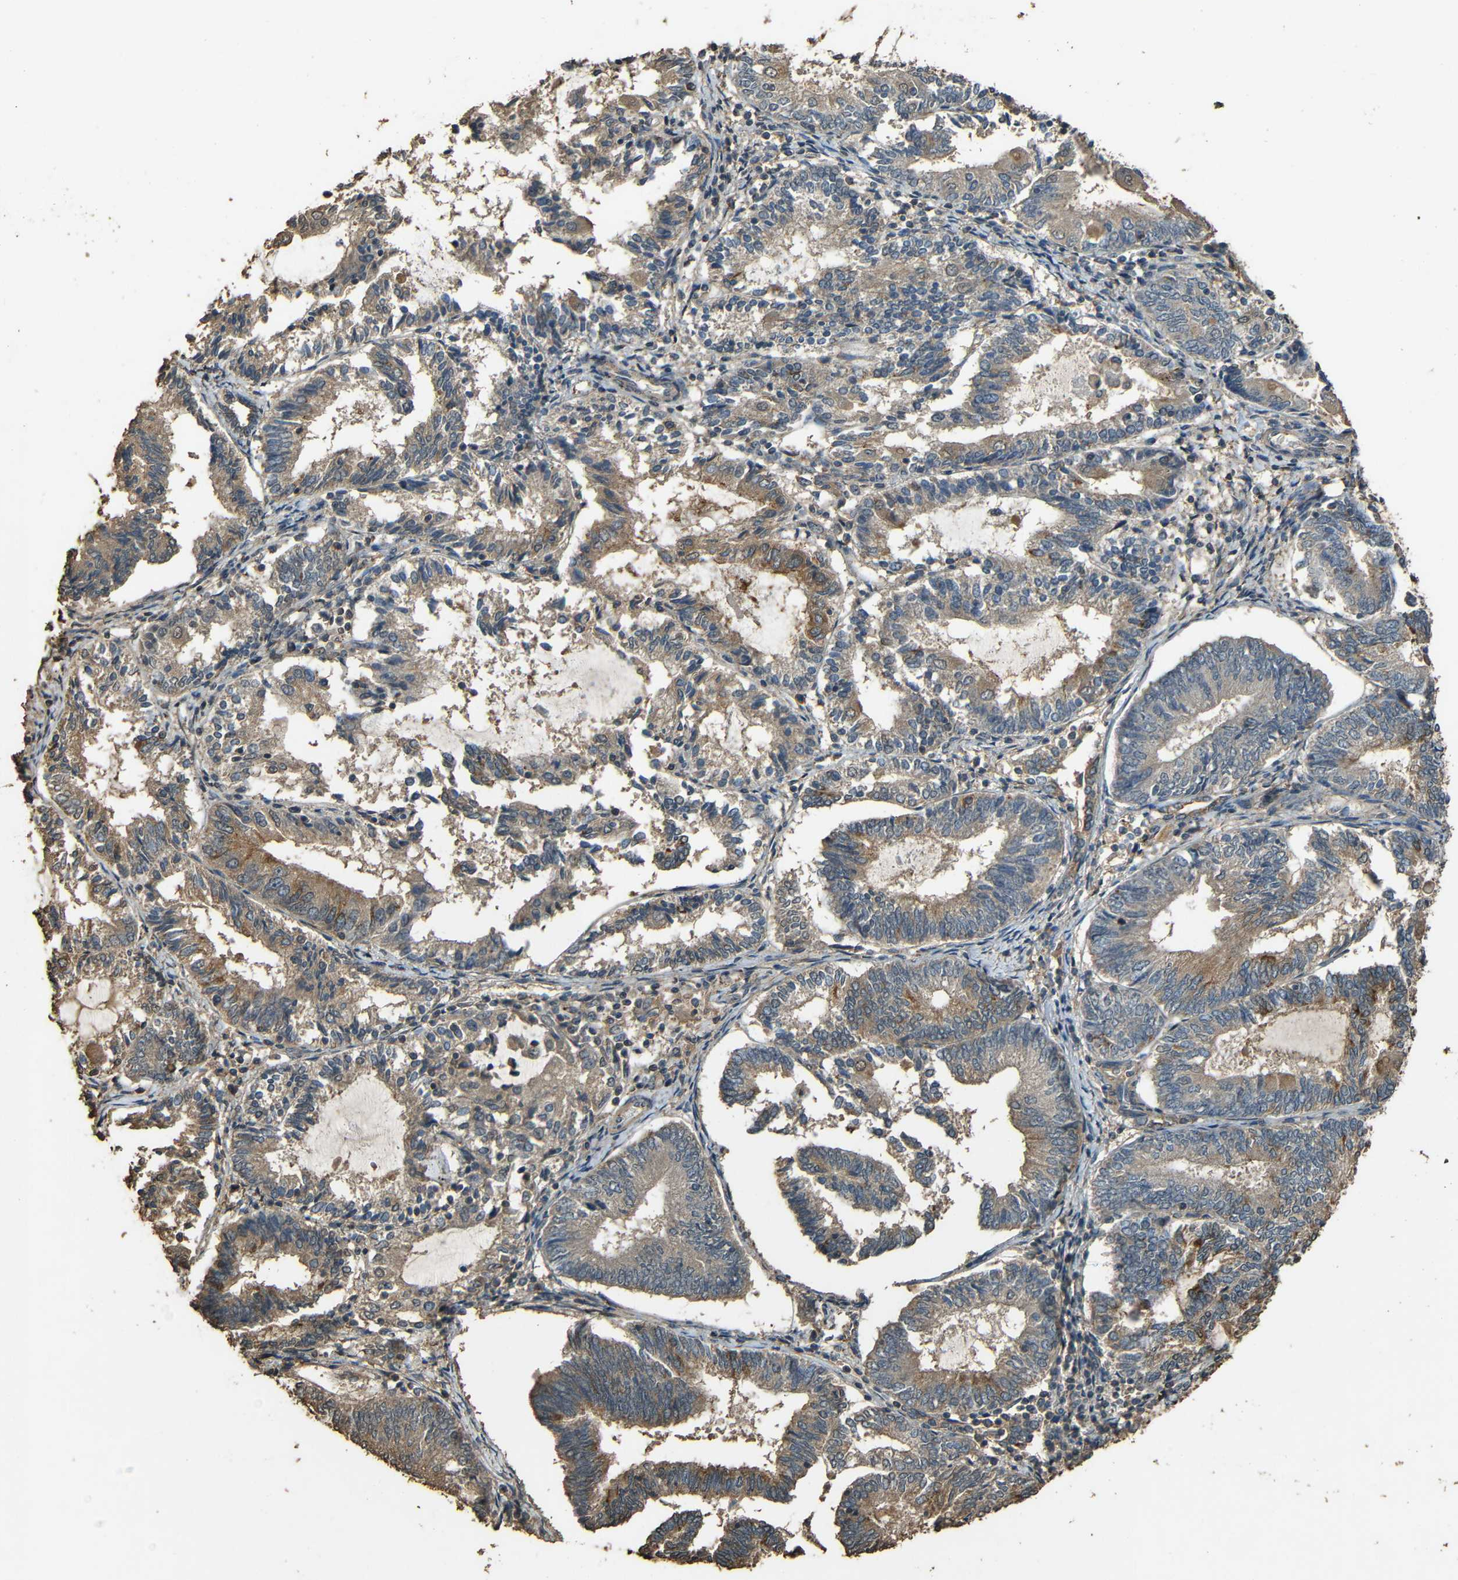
{"staining": {"intensity": "moderate", "quantity": ">75%", "location": "cytoplasmic/membranous"}, "tissue": "endometrial cancer", "cell_type": "Tumor cells", "image_type": "cancer", "snomed": [{"axis": "morphology", "description": "Adenocarcinoma, NOS"}, {"axis": "topography", "description": "Endometrium"}], "caption": "Immunohistochemistry (IHC) (DAB (3,3'-diaminobenzidine)) staining of endometrial cancer (adenocarcinoma) demonstrates moderate cytoplasmic/membranous protein expression in approximately >75% of tumor cells.", "gene": "PDE5A", "patient": {"sex": "female", "age": 81}}